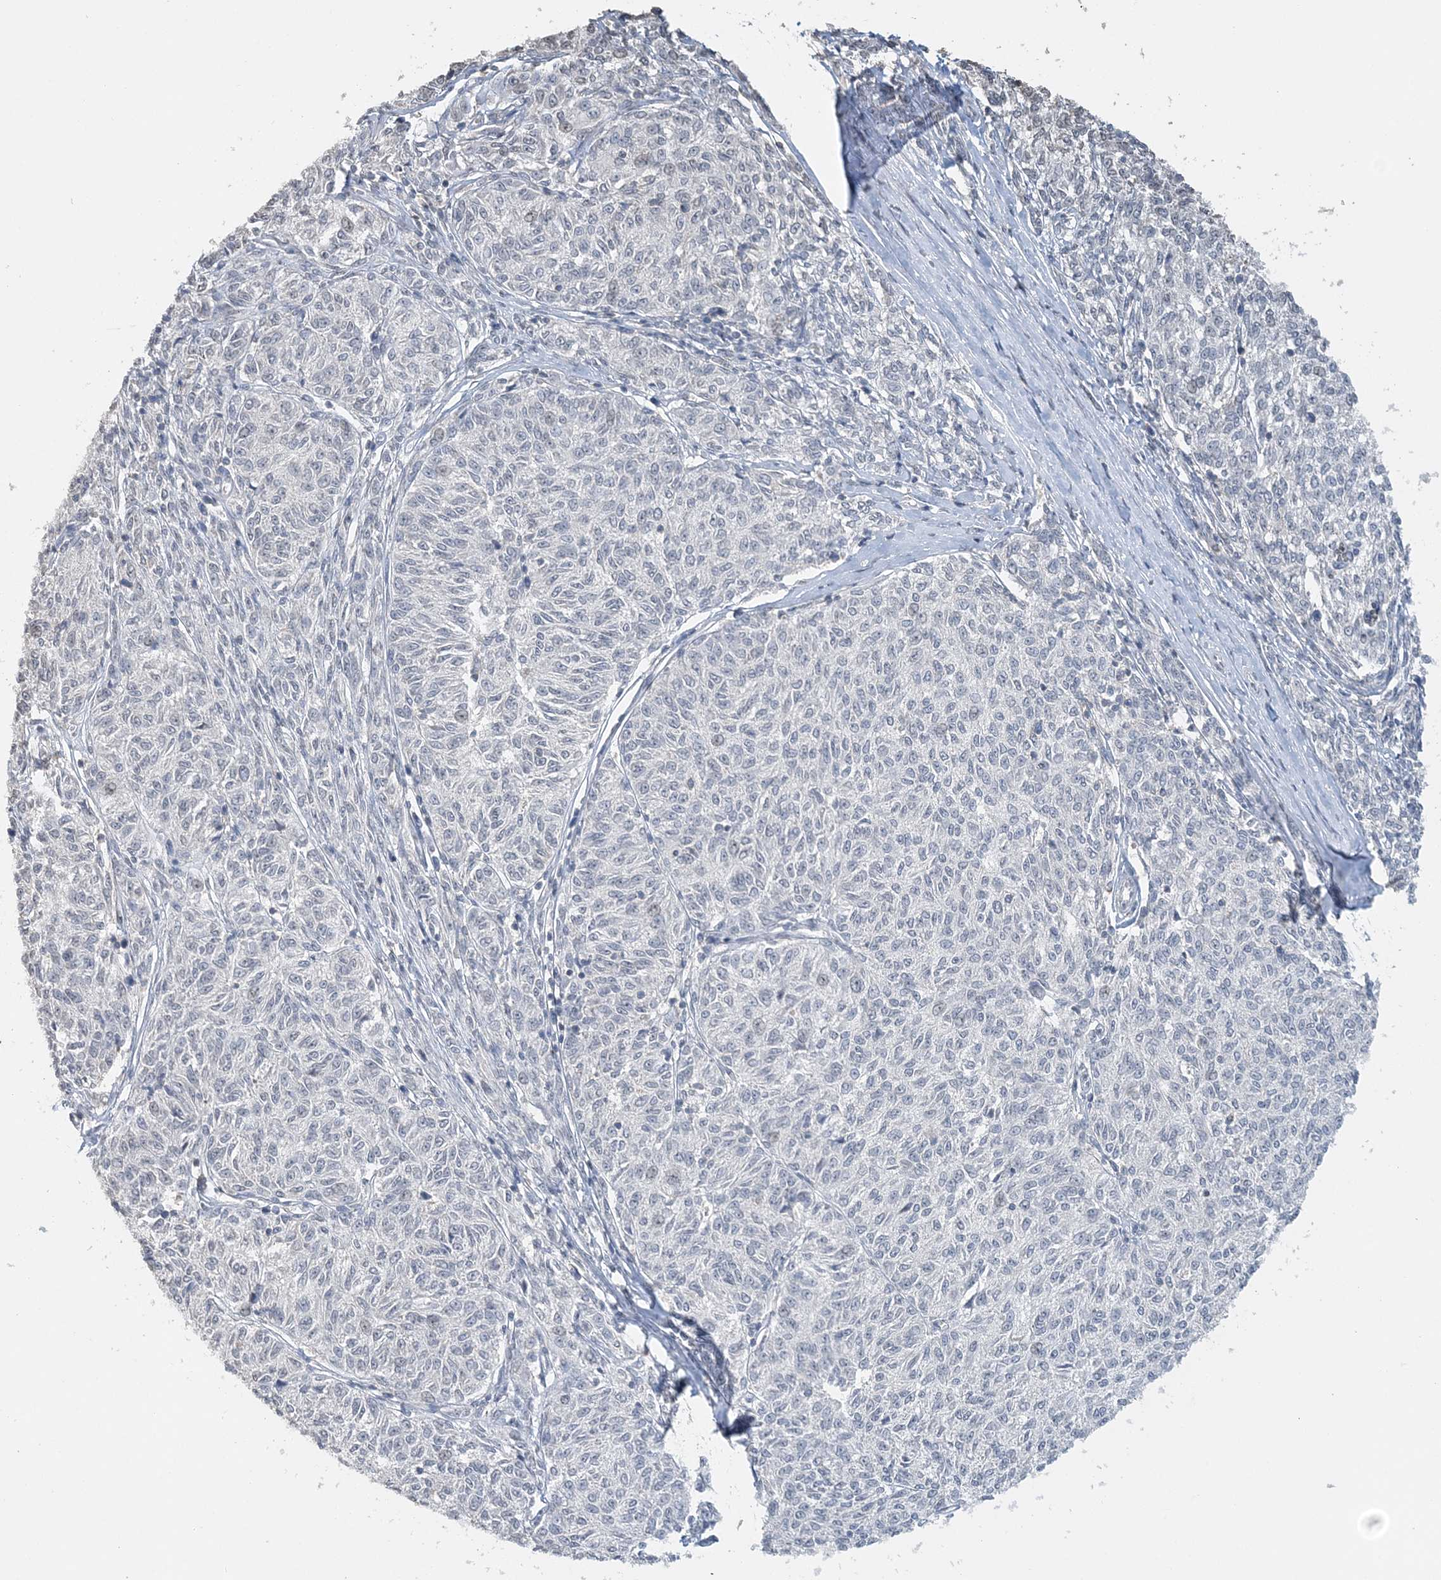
{"staining": {"intensity": "negative", "quantity": "none", "location": "none"}, "tissue": "melanoma", "cell_type": "Tumor cells", "image_type": "cancer", "snomed": [{"axis": "morphology", "description": "Malignant melanoma, NOS"}, {"axis": "topography", "description": "Skin"}], "caption": "Tumor cells show no significant protein positivity in melanoma. (IHC, brightfield microscopy, high magnification).", "gene": "FAM110A", "patient": {"sex": "female", "age": 72}}